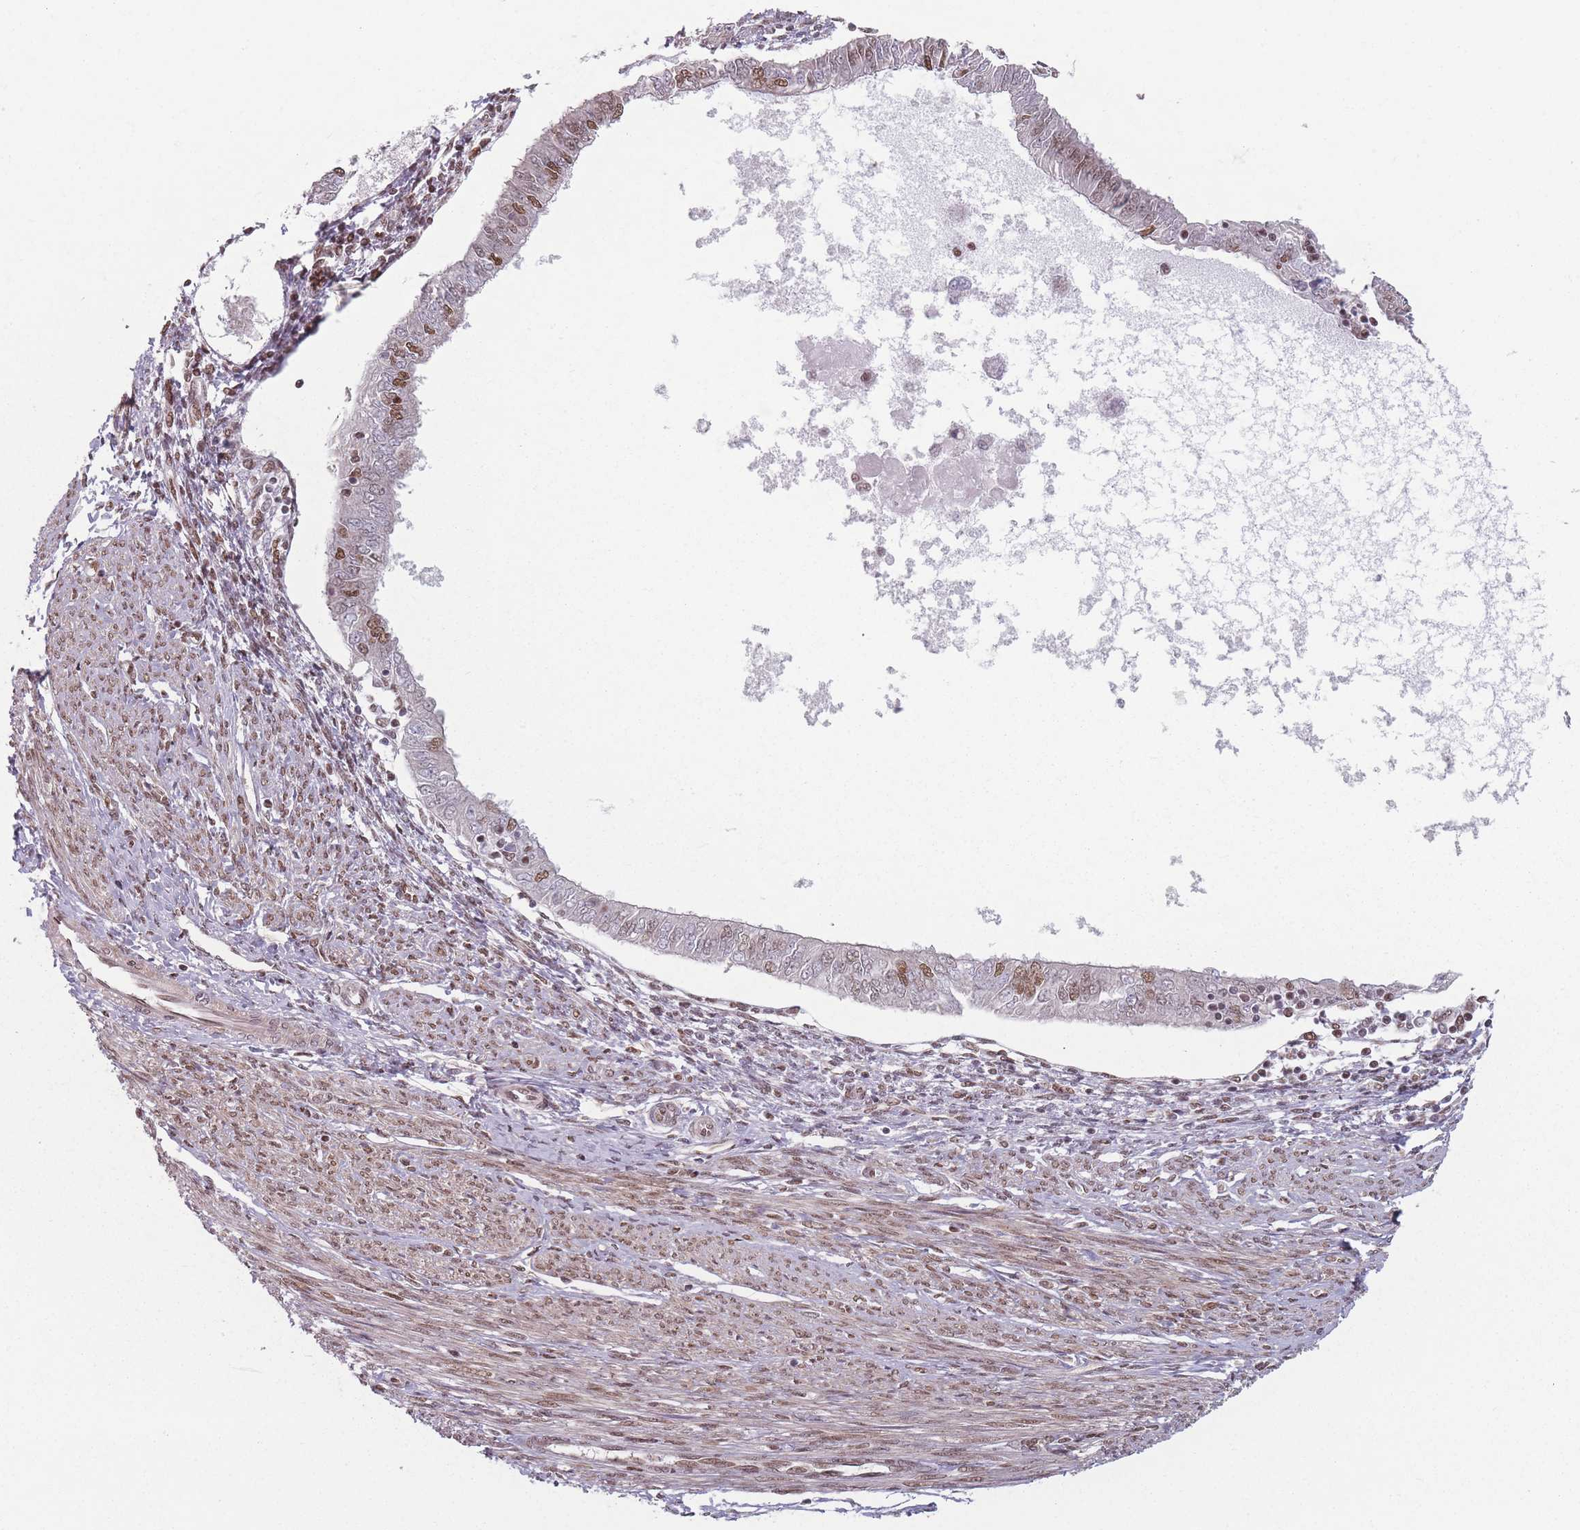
{"staining": {"intensity": "moderate", "quantity": "25%-75%", "location": "nuclear"}, "tissue": "endometrial cancer", "cell_type": "Tumor cells", "image_type": "cancer", "snomed": [{"axis": "morphology", "description": "Adenocarcinoma, NOS"}, {"axis": "topography", "description": "Endometrium"}], "caption": "The immunohistochemical stain labels moderate nuclear staining in tumor cells of endometrial cancer (adenocarcinoma) tissue.", "gene": "SH3BGRL2", "patient": {"sex": "female", "age": 58}}